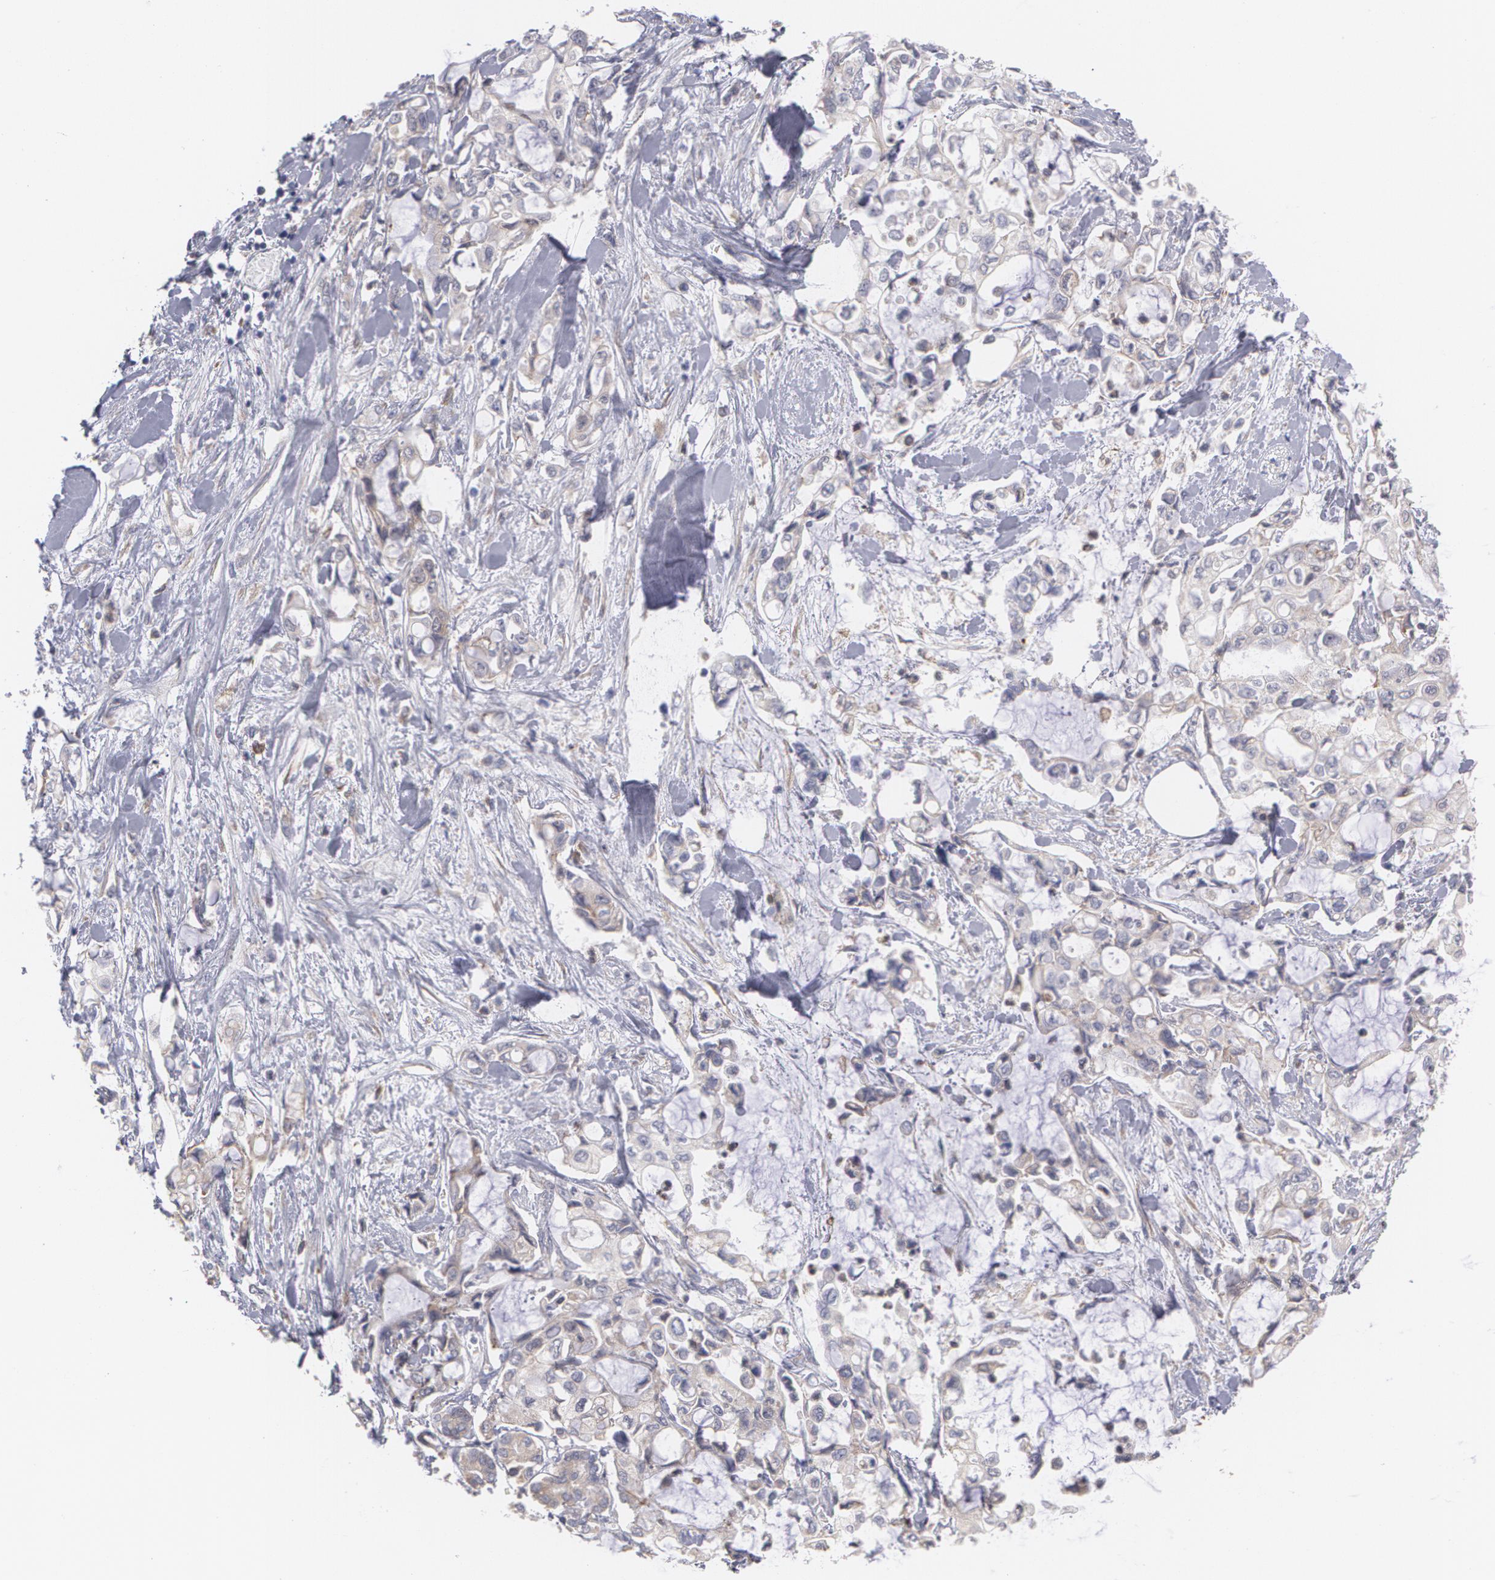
{"staining": {"intensity": "weak", "quantity": "<25%", "location": "cytoplasmic/membranous"}, "tissue": "pancreatic cancer", "cell_type": "Tumor cells", "image_type": "cancer", "snomed": [{"axis": "morphology", "description": "Adenocarcinoma, NOS"}, {"axis": "topography", "description": "Pancreas"}], "caption": "The IHC photomicrograph has no significant expression in tumor cells of pancreatic cancer tissue. (IHC, brightfield microscopy, high magnification).", "gene": "MTHFD1", "patient": {"sex": "female", "age": 70}}